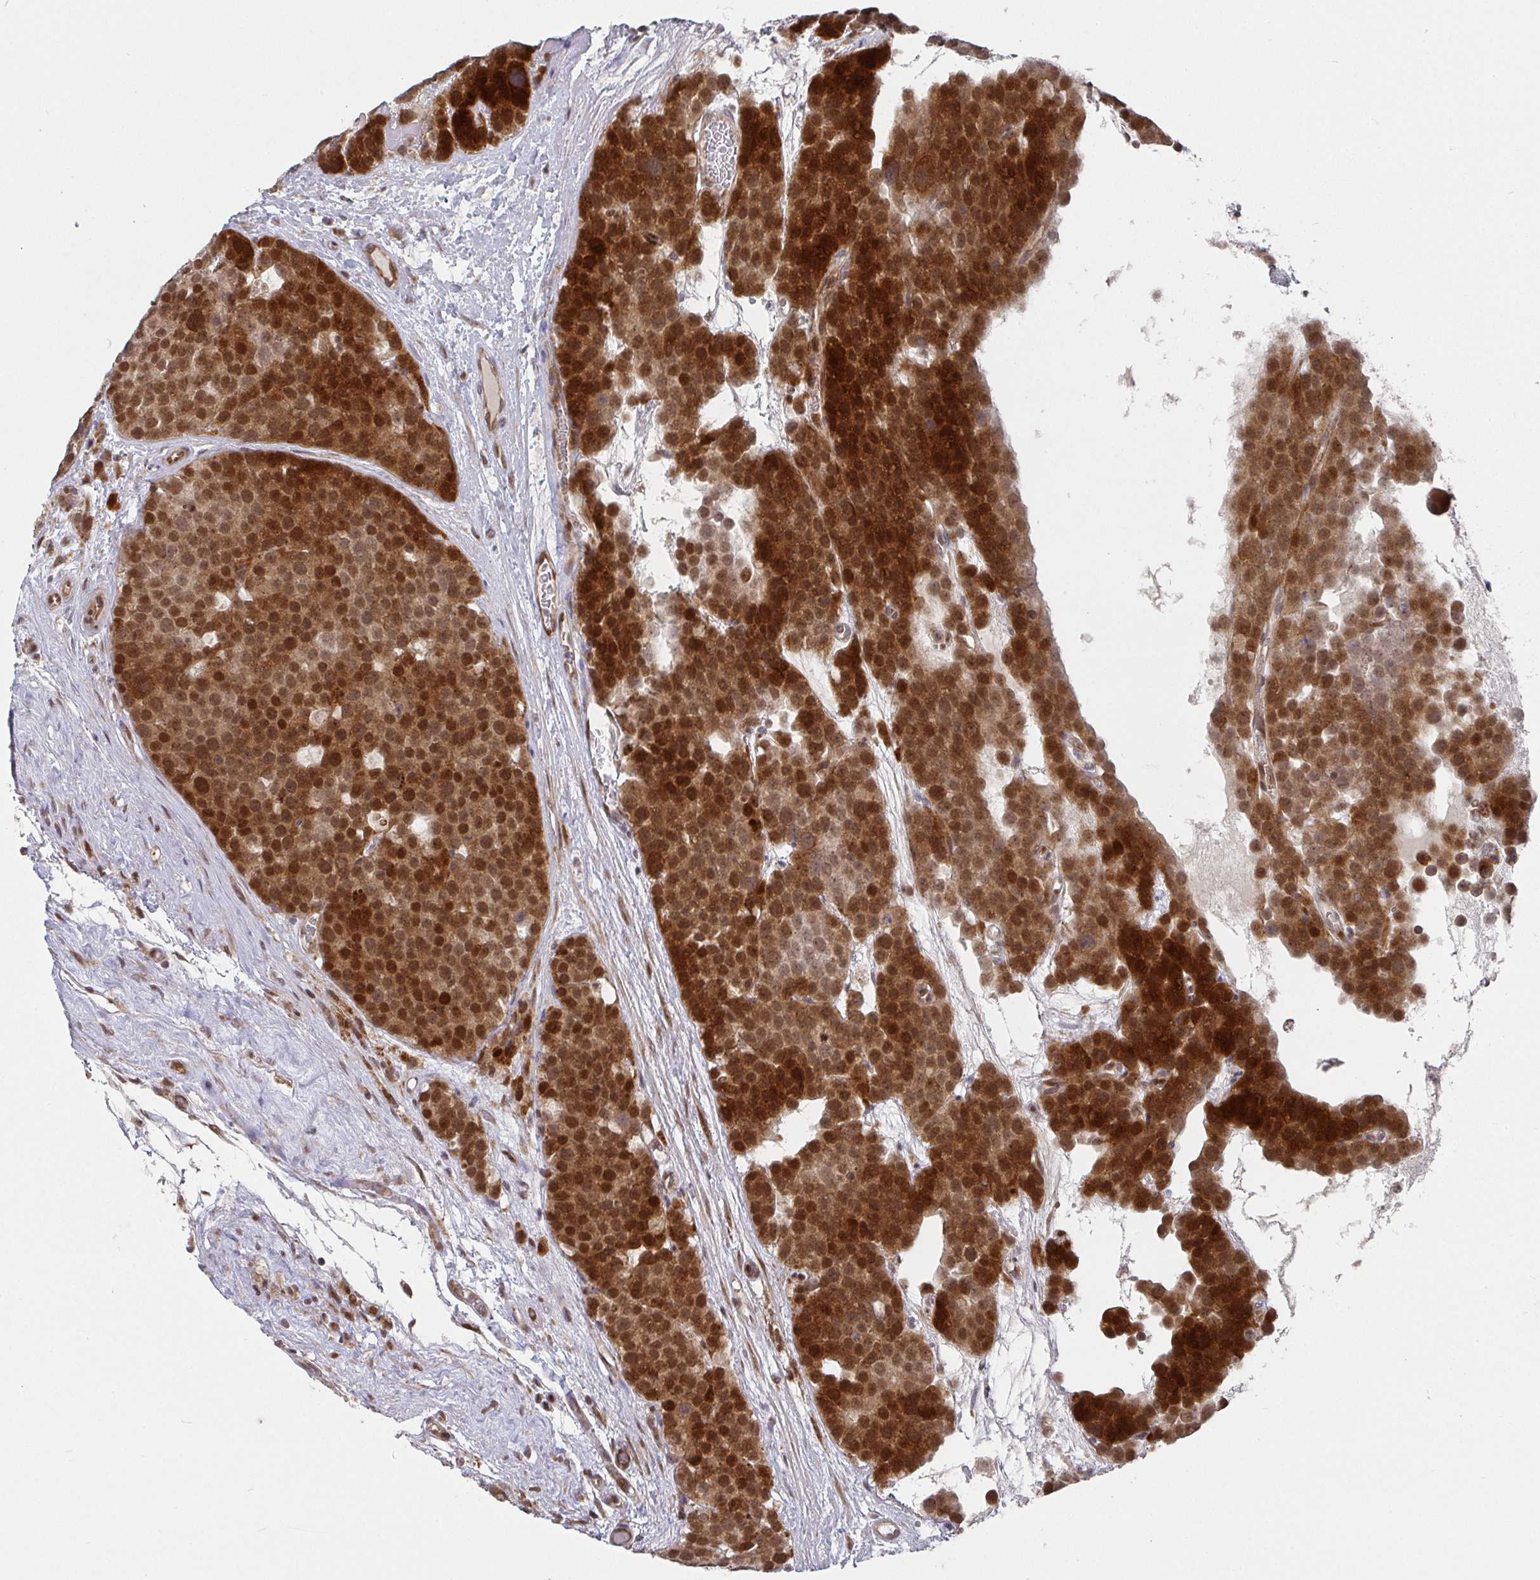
{"staining": {"intensity": "strong", "quantity": ">75%", "location": "cytoplasmic/membranous,nuclear"}, "tissue": "testis cancer", "cell_type": "Tumor cells", "image_type": "cancer", "snomed": [{"axis": "morphology", "description": "Seminoma, NOS"}, {"axis": "topography", "description": "Testis"}], "caption": "Testis seminoma stained for a protein (brown) shows strong cytoplasmic/membranous and nuclear positive expression in approximately >75% of tumor cells.", "gene": "RBBP5", "patient": {"sex": "male", "age": 71}}